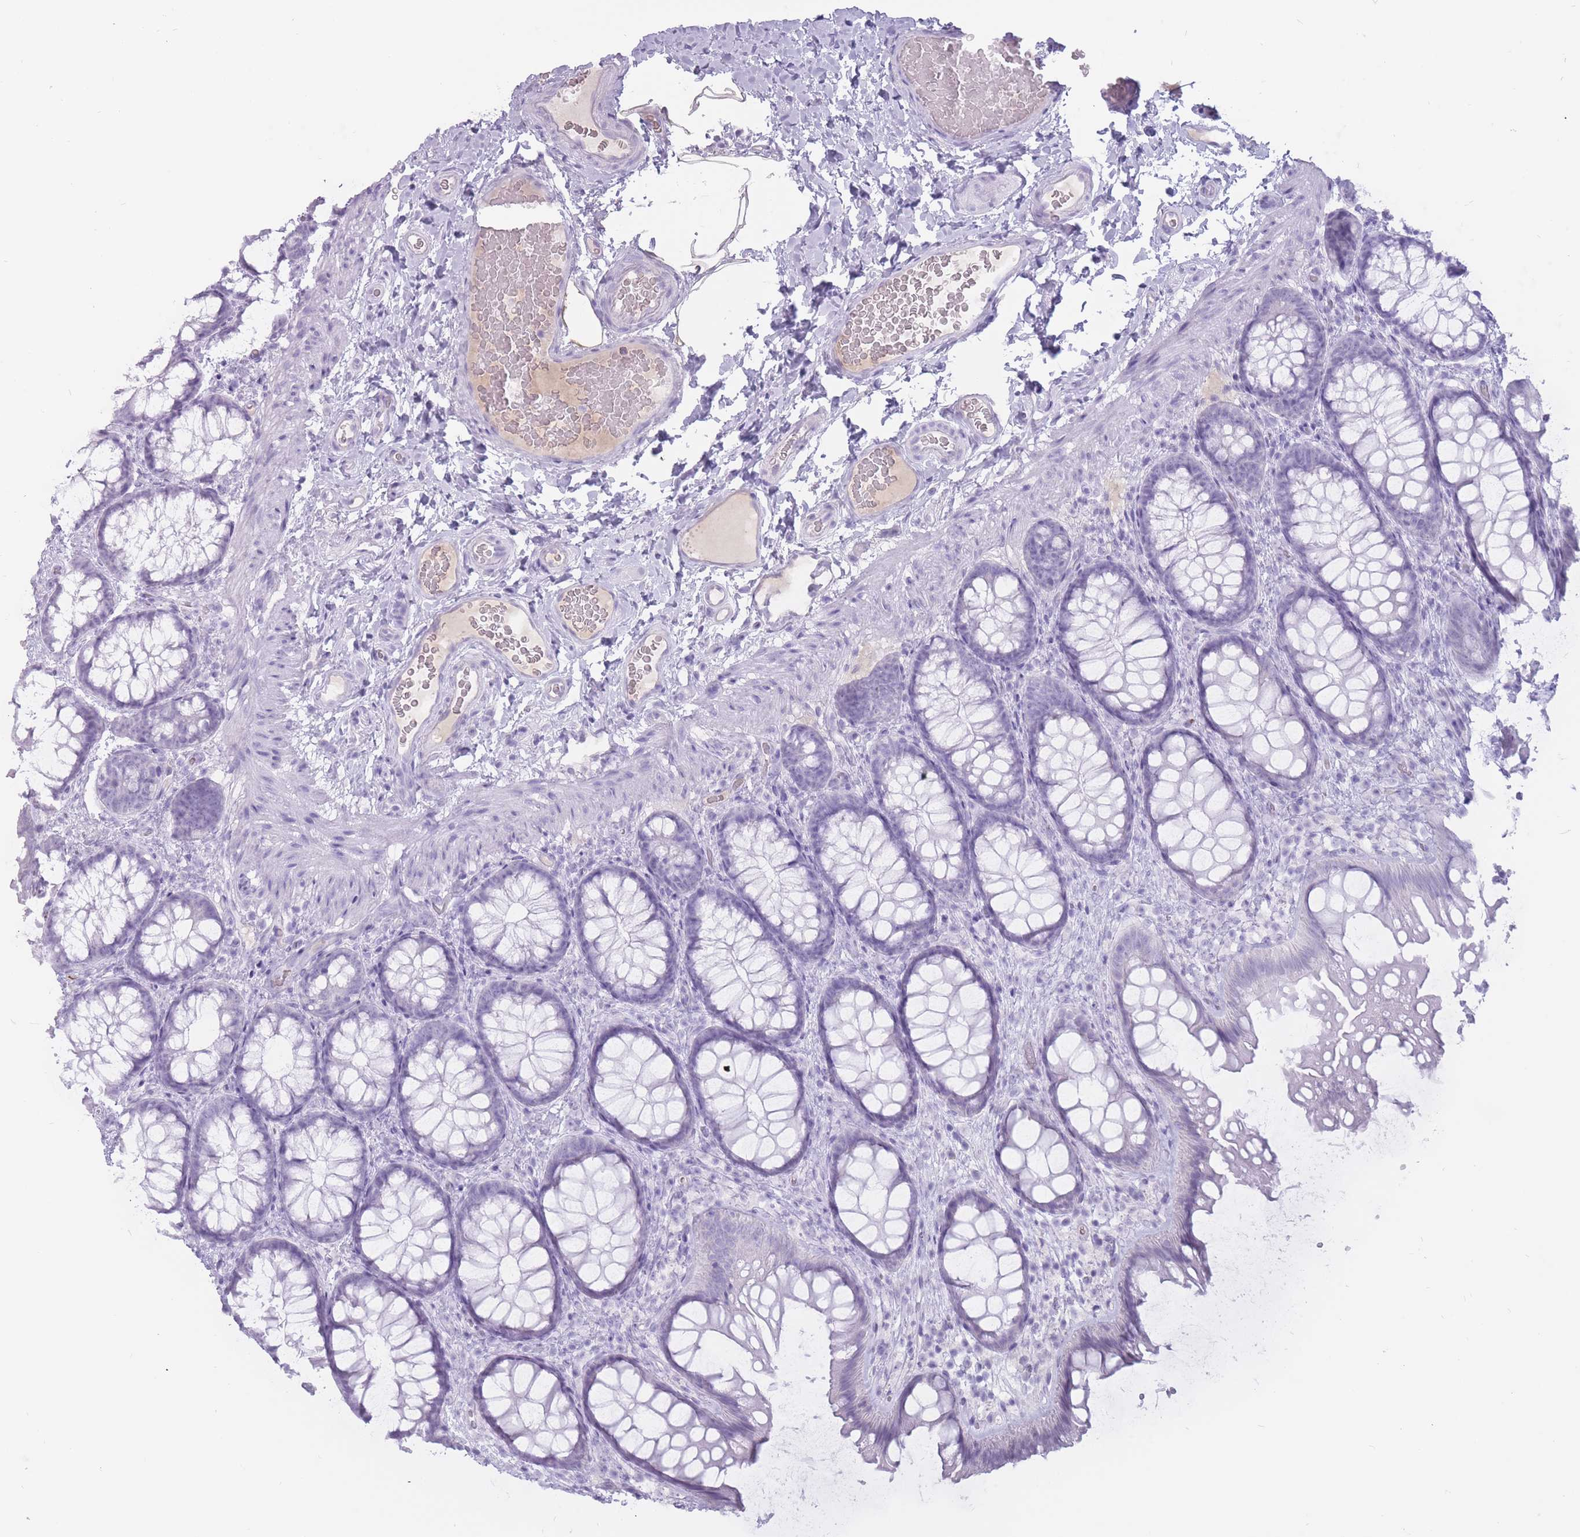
{"staining": {"intensity": "negative", "quantity": "none", "location": "none"}, "tissue": "colon", "cell_type": "Endothelial cells", "image_type": "normal", "snomed": [{"axis": "morphology", "description": "Normal tissue, NOS"}, {"axis": "topography", "description": "Colon"}], "caption": "IHC micrograph of normal colon: colon stained with DAB (3,3'-diaminobenzidine) displays no significant protein staining in endothelial cells.", "gene": "PNMA3", "patient": {"sex": "male", "age": 46}}